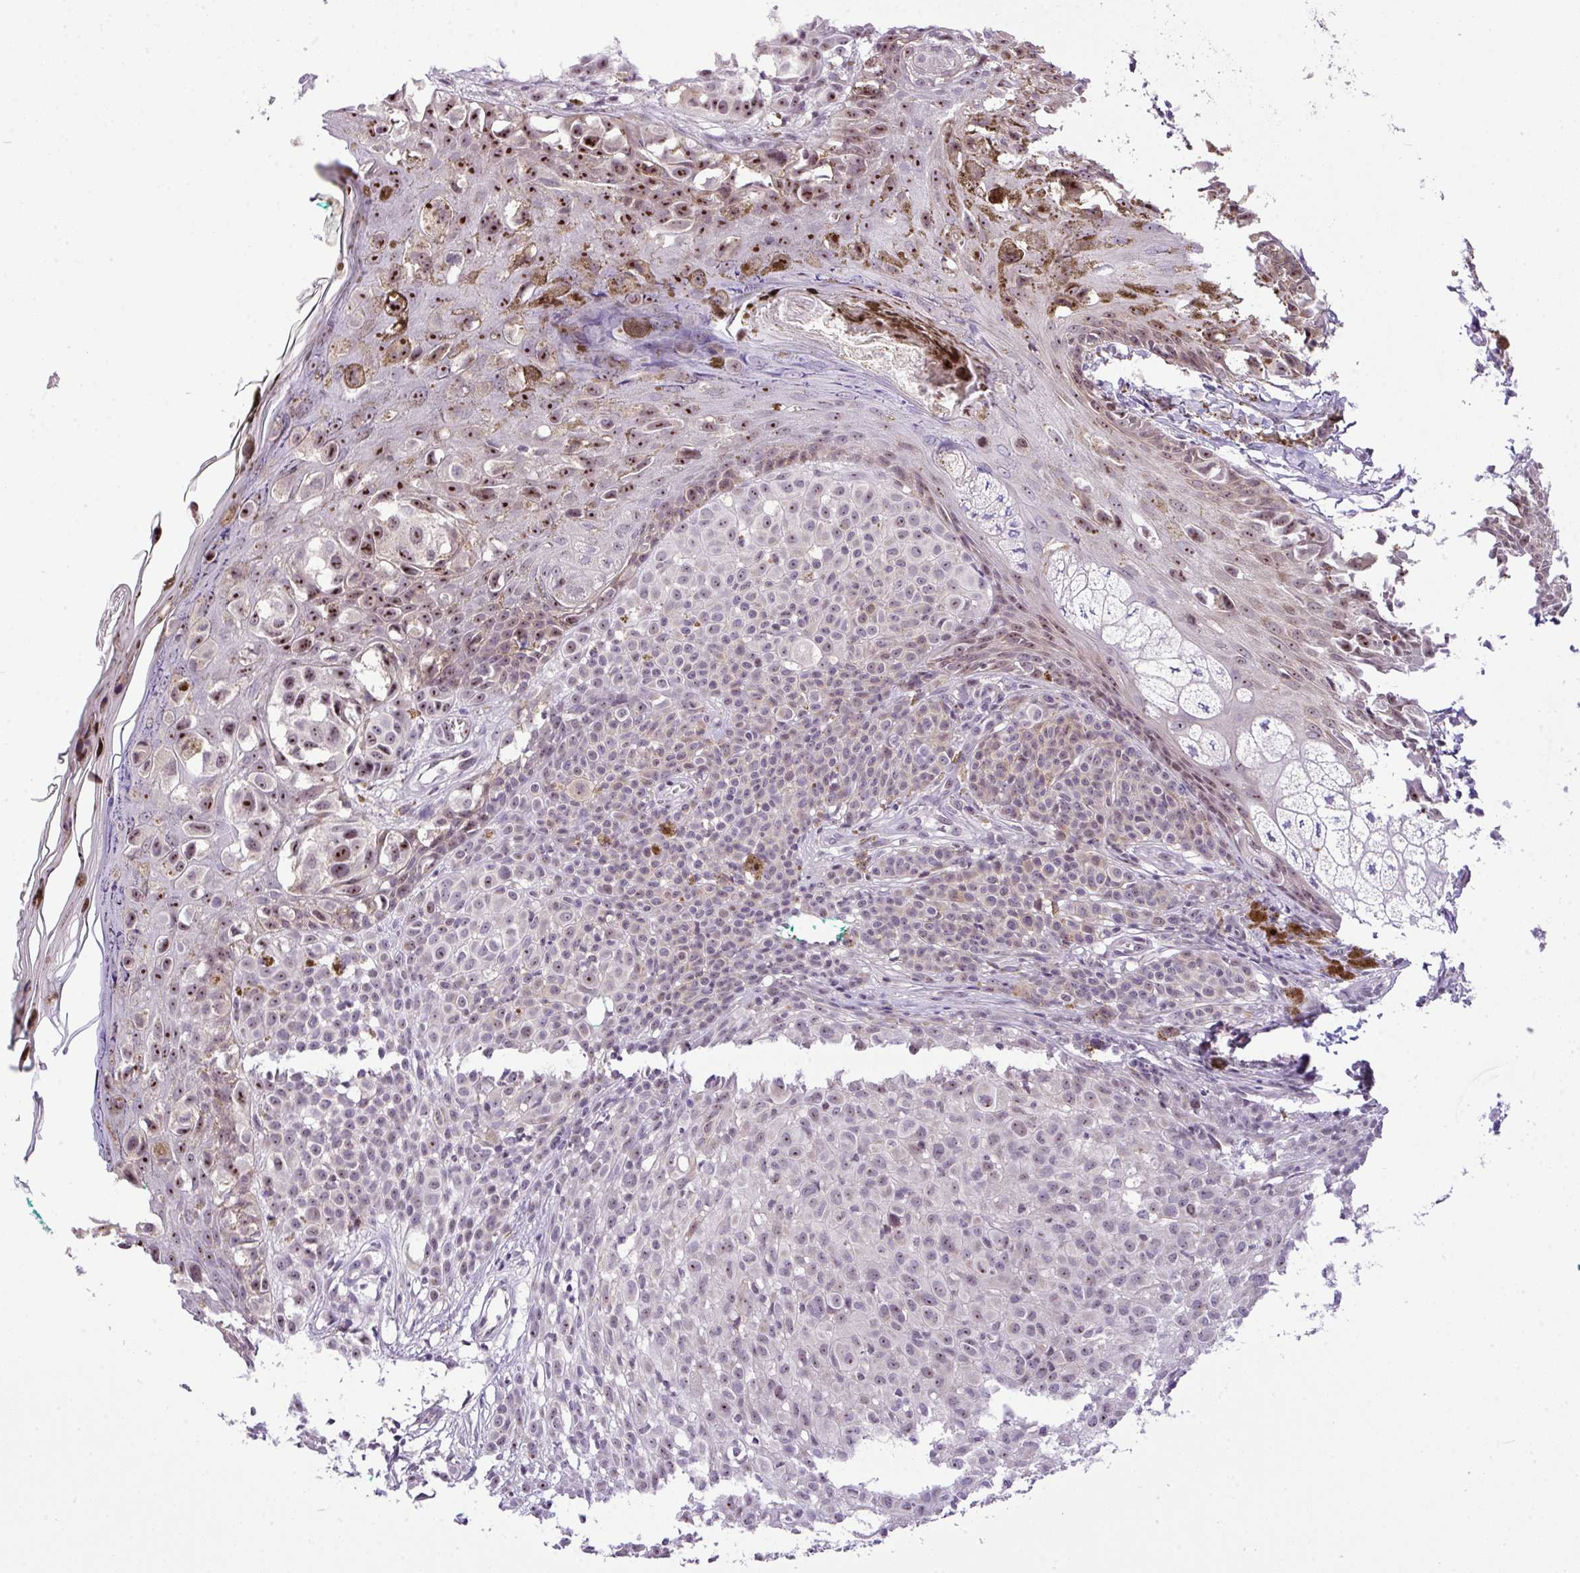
{"staining": {"intensity": "moderate", "quantity": "<25%", "location": "nuclear"}, "tissue": "melanoma", "cell_type": "Tumor cells", "image_type": "cancer", "snomed": [{"axis": "morphology", "description": "Malignant melanoma, NOS"}, {"axis": "topography", "description": "Skin of leg"}], "caption": "Melanoma tissue reveals moderate nuclear expression in approximately <25% of tumor cells", "gene": "CCDC137", "patient": {"sex": "female", "age": 72}}